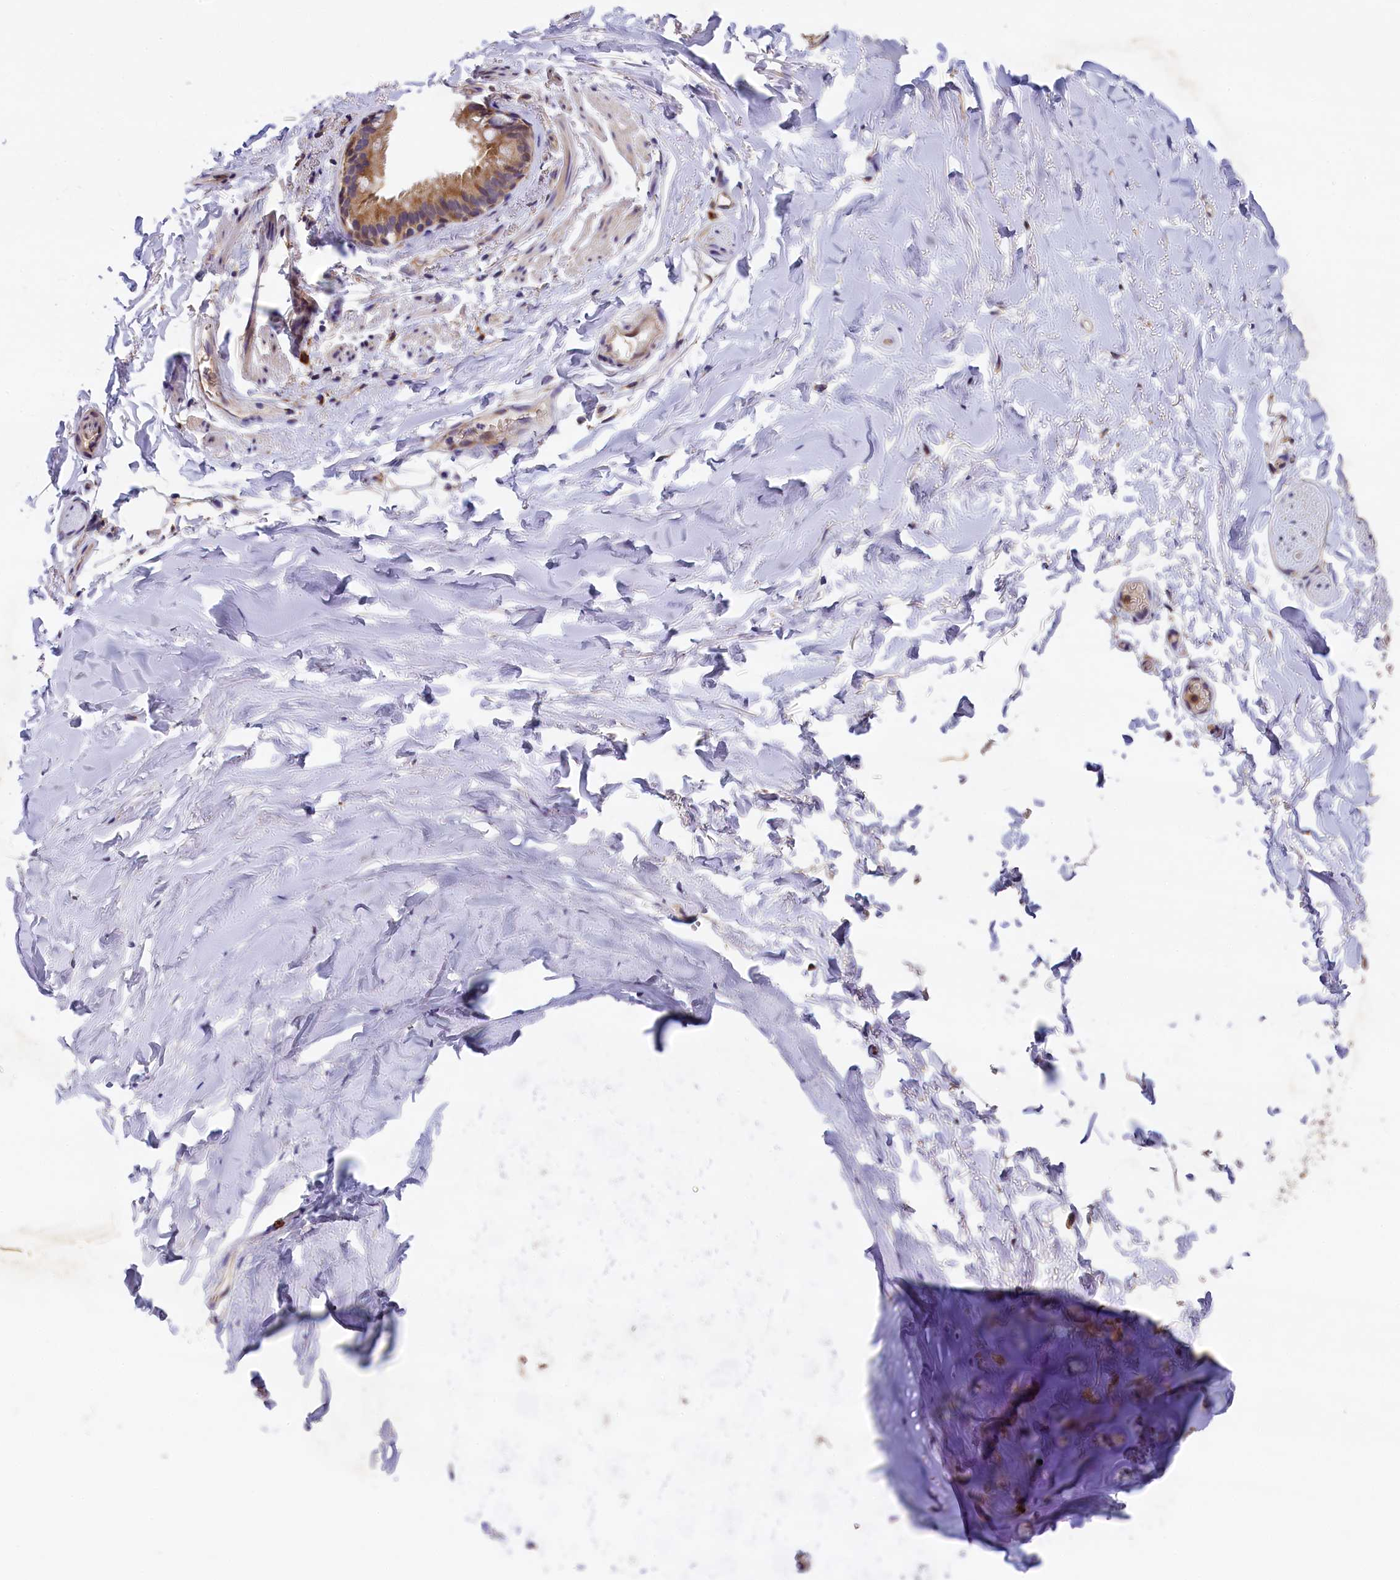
{"staining": {"intensity": "moderate", "quantity": "25%-75%", "location": "cytoplasmic/membranous"}, "tissue": "adipose tissue", "cell_type": "Adipocytes", "image_type": "normal", "snomed": [{"axis": "morphology", "description": "Normal tissue, NOS"}, {"axis": "topography", "description": "Lymph node"}, {"axis": "topography", "description": "Bronchus"}], "caption": "The immunohistochemical stain shows moderate cytoplasmic/membranous staining in adipocytes of benign adipose tissue.", "gene": "NAIP", "patient": {"sex": "male", "age": 63}}